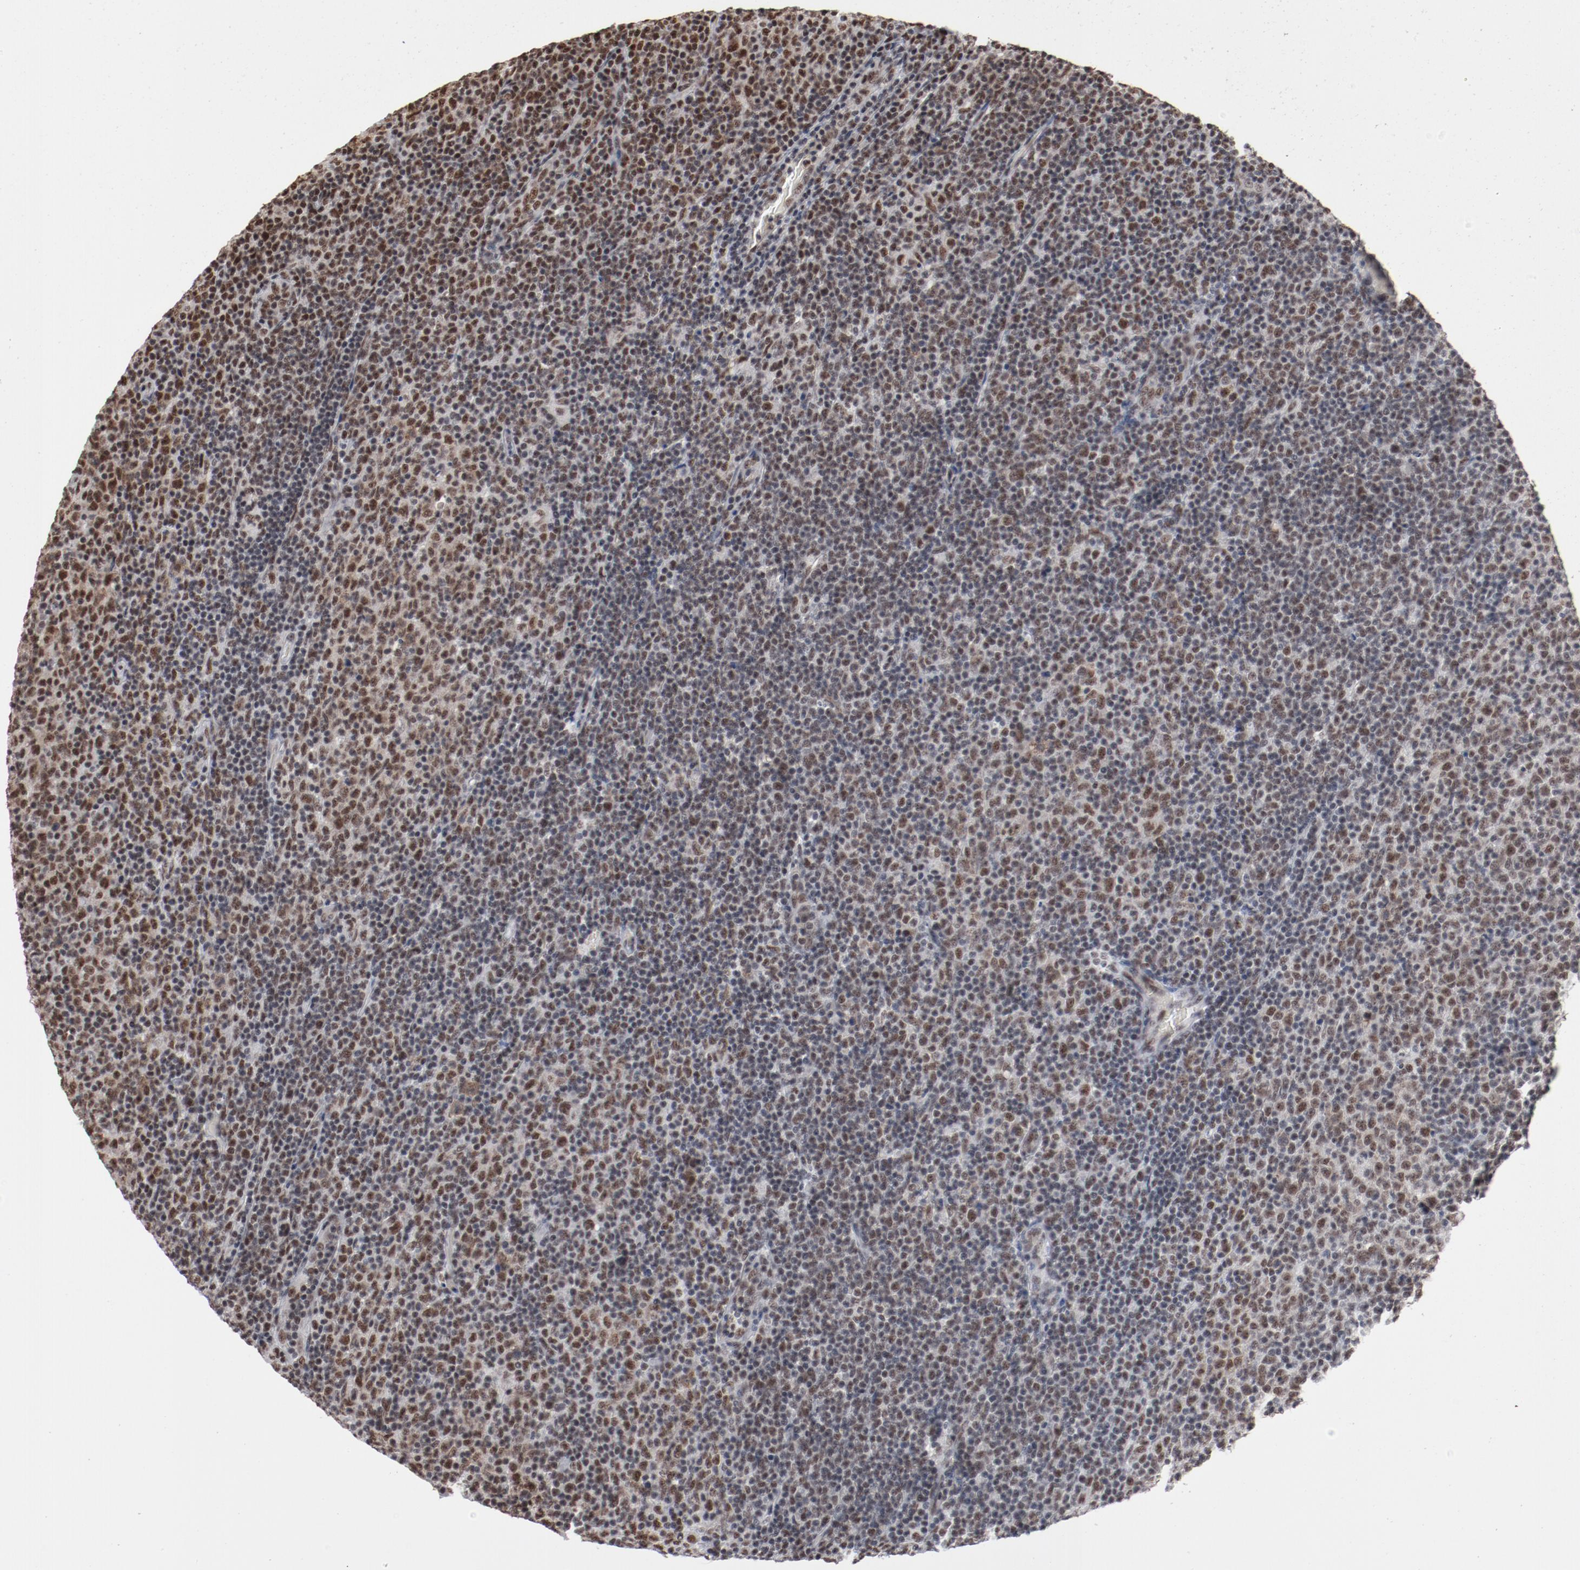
{"staining": {"intensity": "moderate", "quantity": "25%-75%", "location": "nuclear"}, "tissue": "lymphoma", "cell_type": "Tumor cells", "image_type": "cancer", "snomed": [{"axis": "morphology", "description": "Malignant lymphoma, non-Hodgkin's type, Low grade"}, {"axis": "topography", "description": "Lymph node"}], "caption": "A micrograph of human malignant lymphoma, non-Hodgkin's type (low-grade) stained for a protein reveals moderate nuclear brown staining in tumor cells.", "gene": "BUB3", "patient": {"sex": "male", "age": 70}}